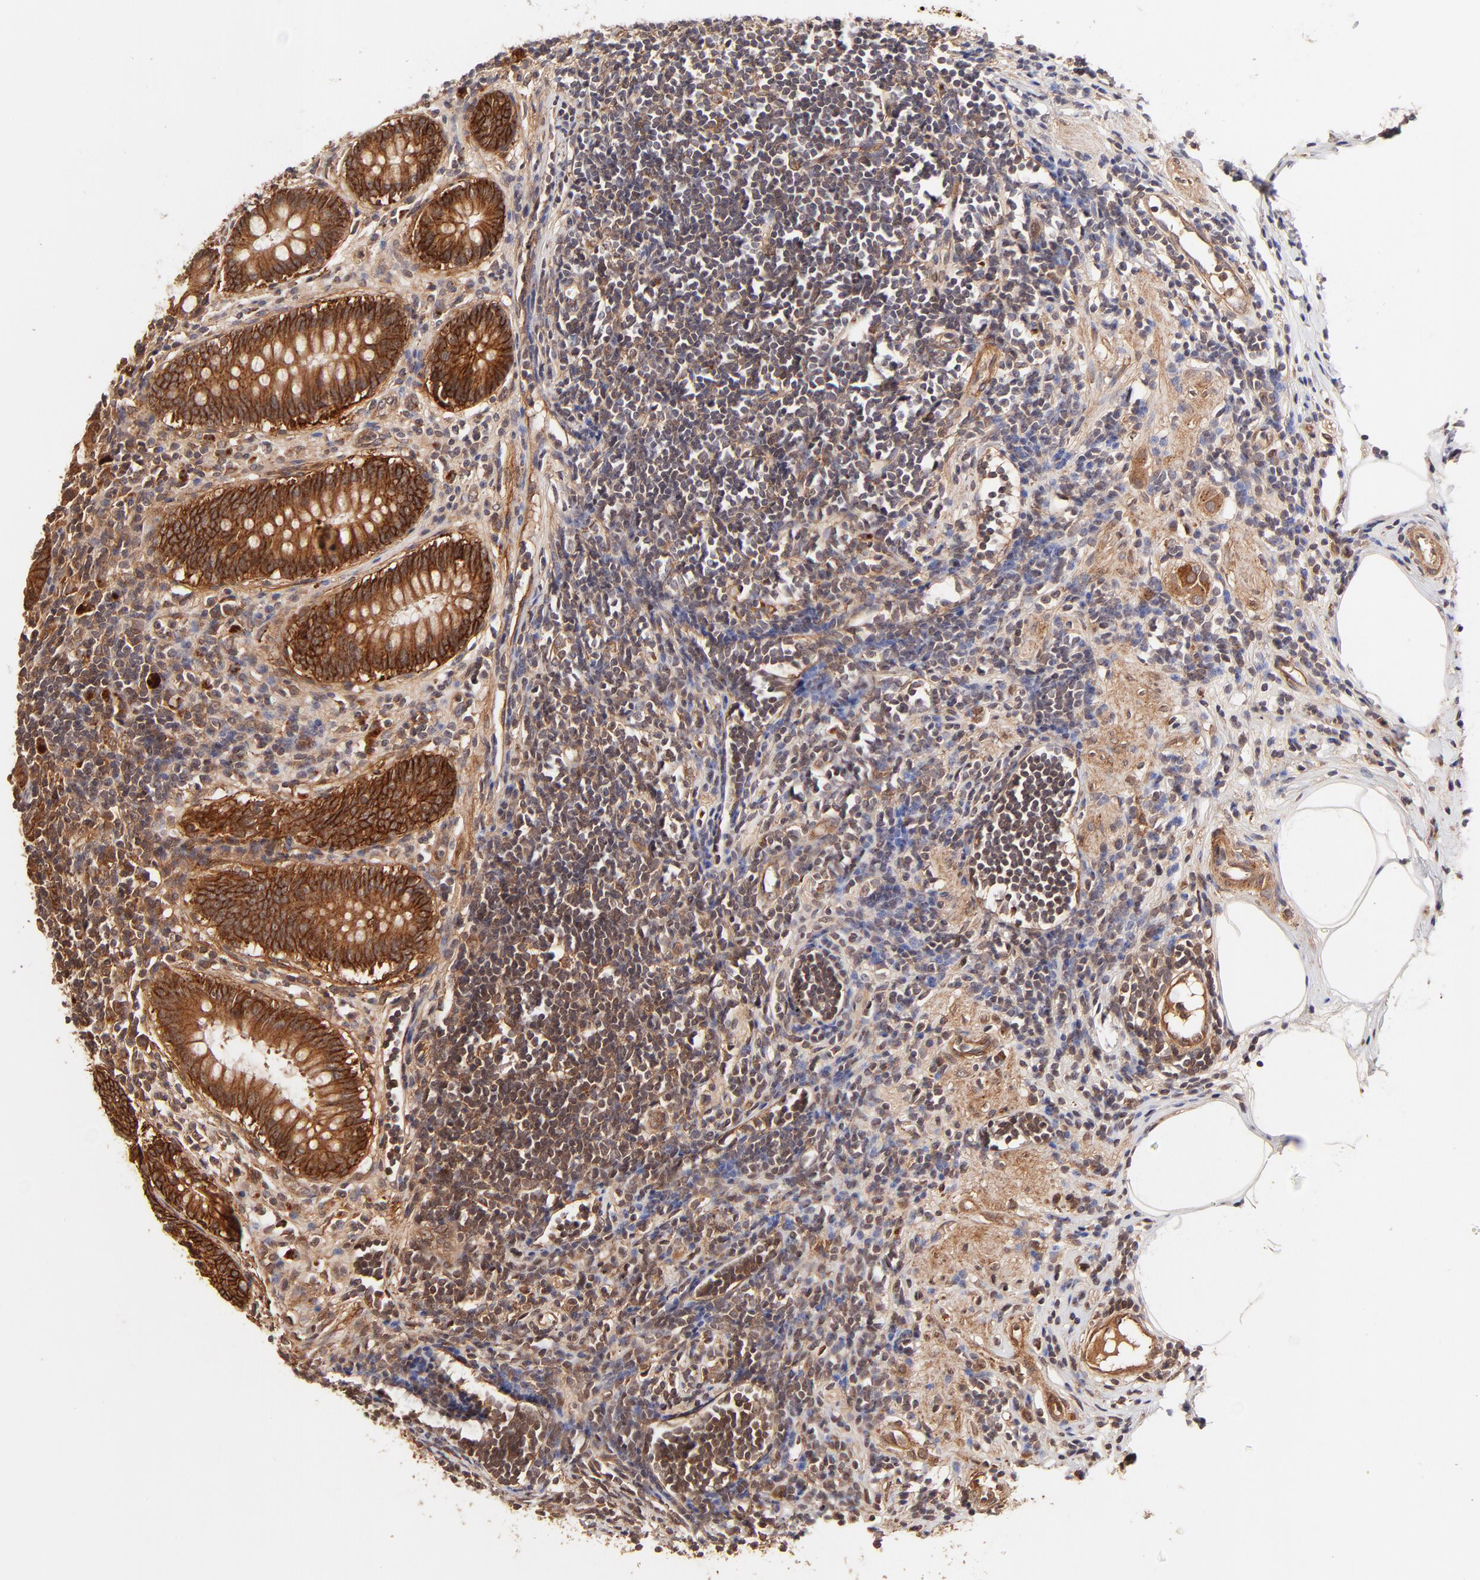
{"staining": {"intensity": "strong", "quantity": ">75%", "location": "cytoplasmic/membranous"}, "tissue": "appendix", "cell_type": "Glandular cells", "image_type": "normal", "snomed": [{"axis": "morphology", "description": "Normal tissue, NOS"}, {"axis": "topography", "description": "Appendix"}], "caption": "Protein expression by immunohistochemistry (IHC) exhibits strong cytoplasmic/membranous expression in about >75% of glandular cells in unremarkable appendix. (Brightfield microscopy of DAB IHC at high magnification).", "gene": "ITGB1", "patient": {"sex": "female", "age": 50}}